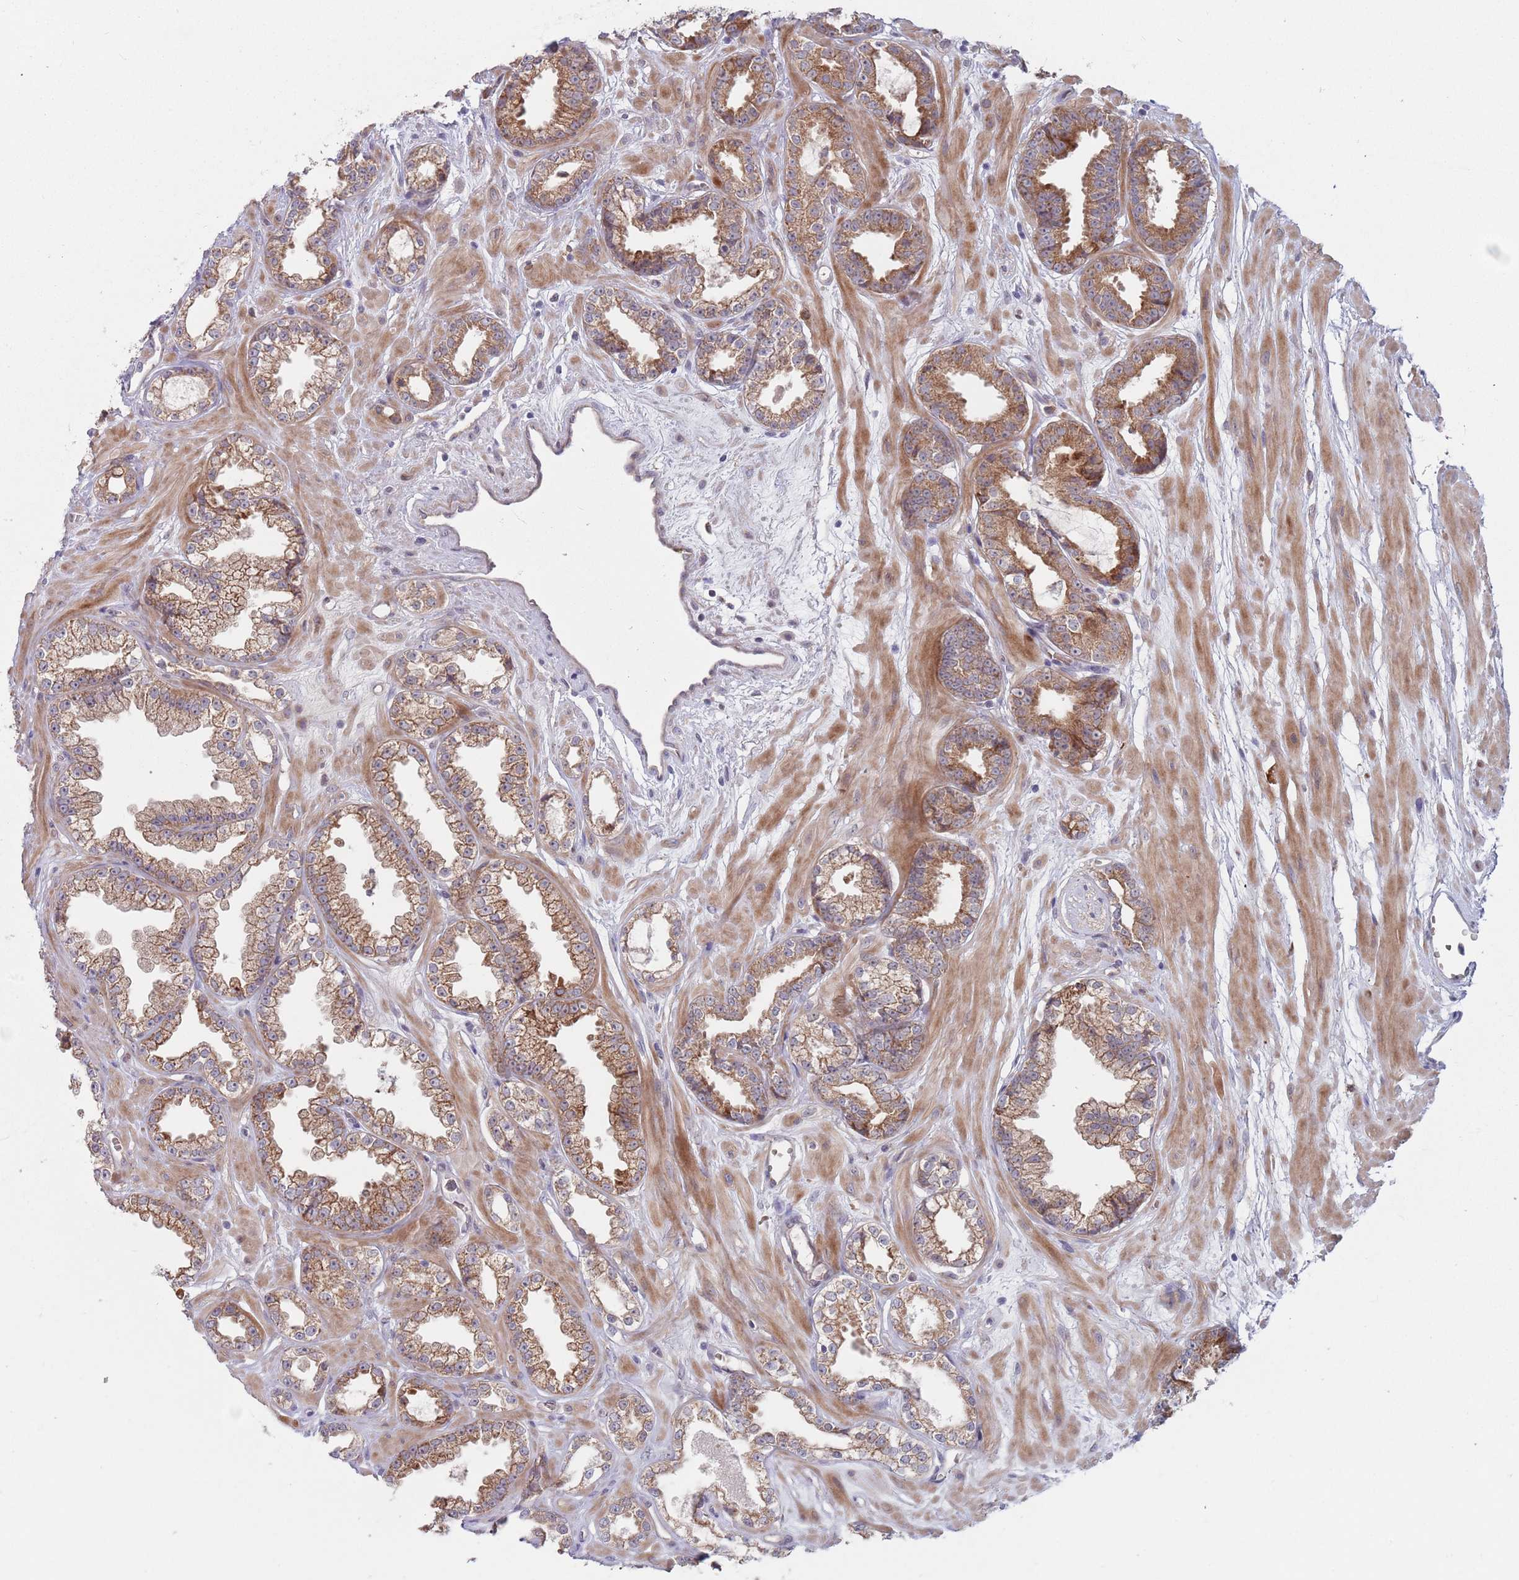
{"staining": {"intensity": "strong", "quantity": "25%-75%", "location": "cytoplasmic/membranous"}, "tissue": "prostate cancer", "cell_type": "Tumor cells", "image_type": "cancer", "snomed": [{"axis": "morphology", "description": "Adenocarcinoma, Low grade"}, {"axis": "topography", "description": "Prostate"}], "caption": "Immunohistochemistry (DAB (3,3'-diaminobenzidine)) staining of human adenocarcinoma (low-grade) (prostate) displays strong cytoplasmic/membranous protein staining in approximately 25%-75% of tumor cells.", "gene": "ZNF140", "patient": {"sex": "male", "age": 60}}